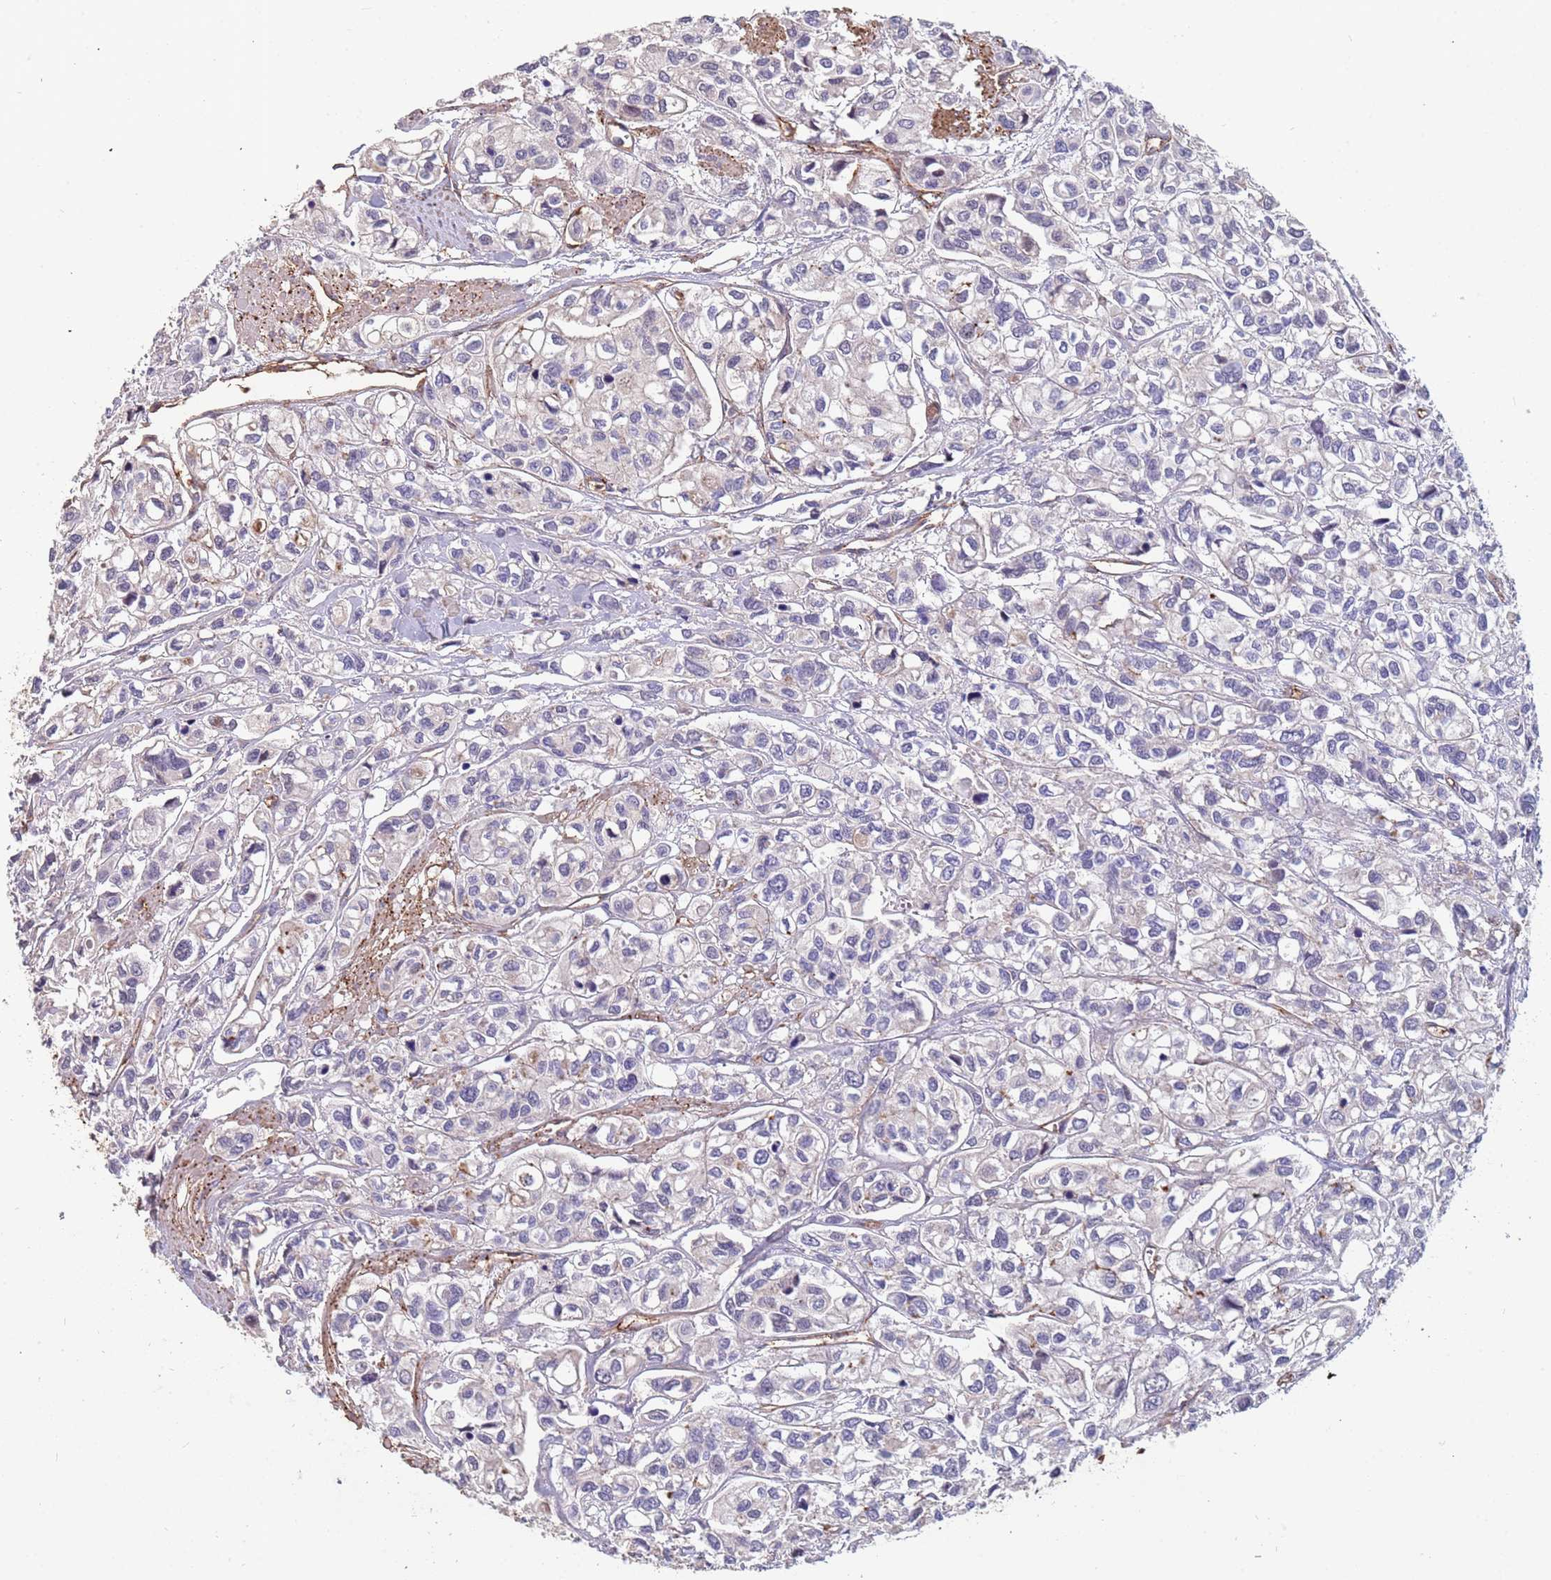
{"staining": {"intensity": "negative", "quantity": "none", "location": "none"}, "tissue": "urothelial cancer", "cell_type": "Tumor cells", "image_type": "cancer", "snomed": [{"axis": "morphology", "description": "Urothelial carcinoma, High grade"}, {"axis": "topography", "description": "Urinary bladder"}], "caption": "Urothelial carcinoma (high-grade) stained for a protein using immunohistochemistry (IHC) reveals no staining tumor cells.", "gene": "EHD2", "patient": {"sex": "male", "age": 67}}